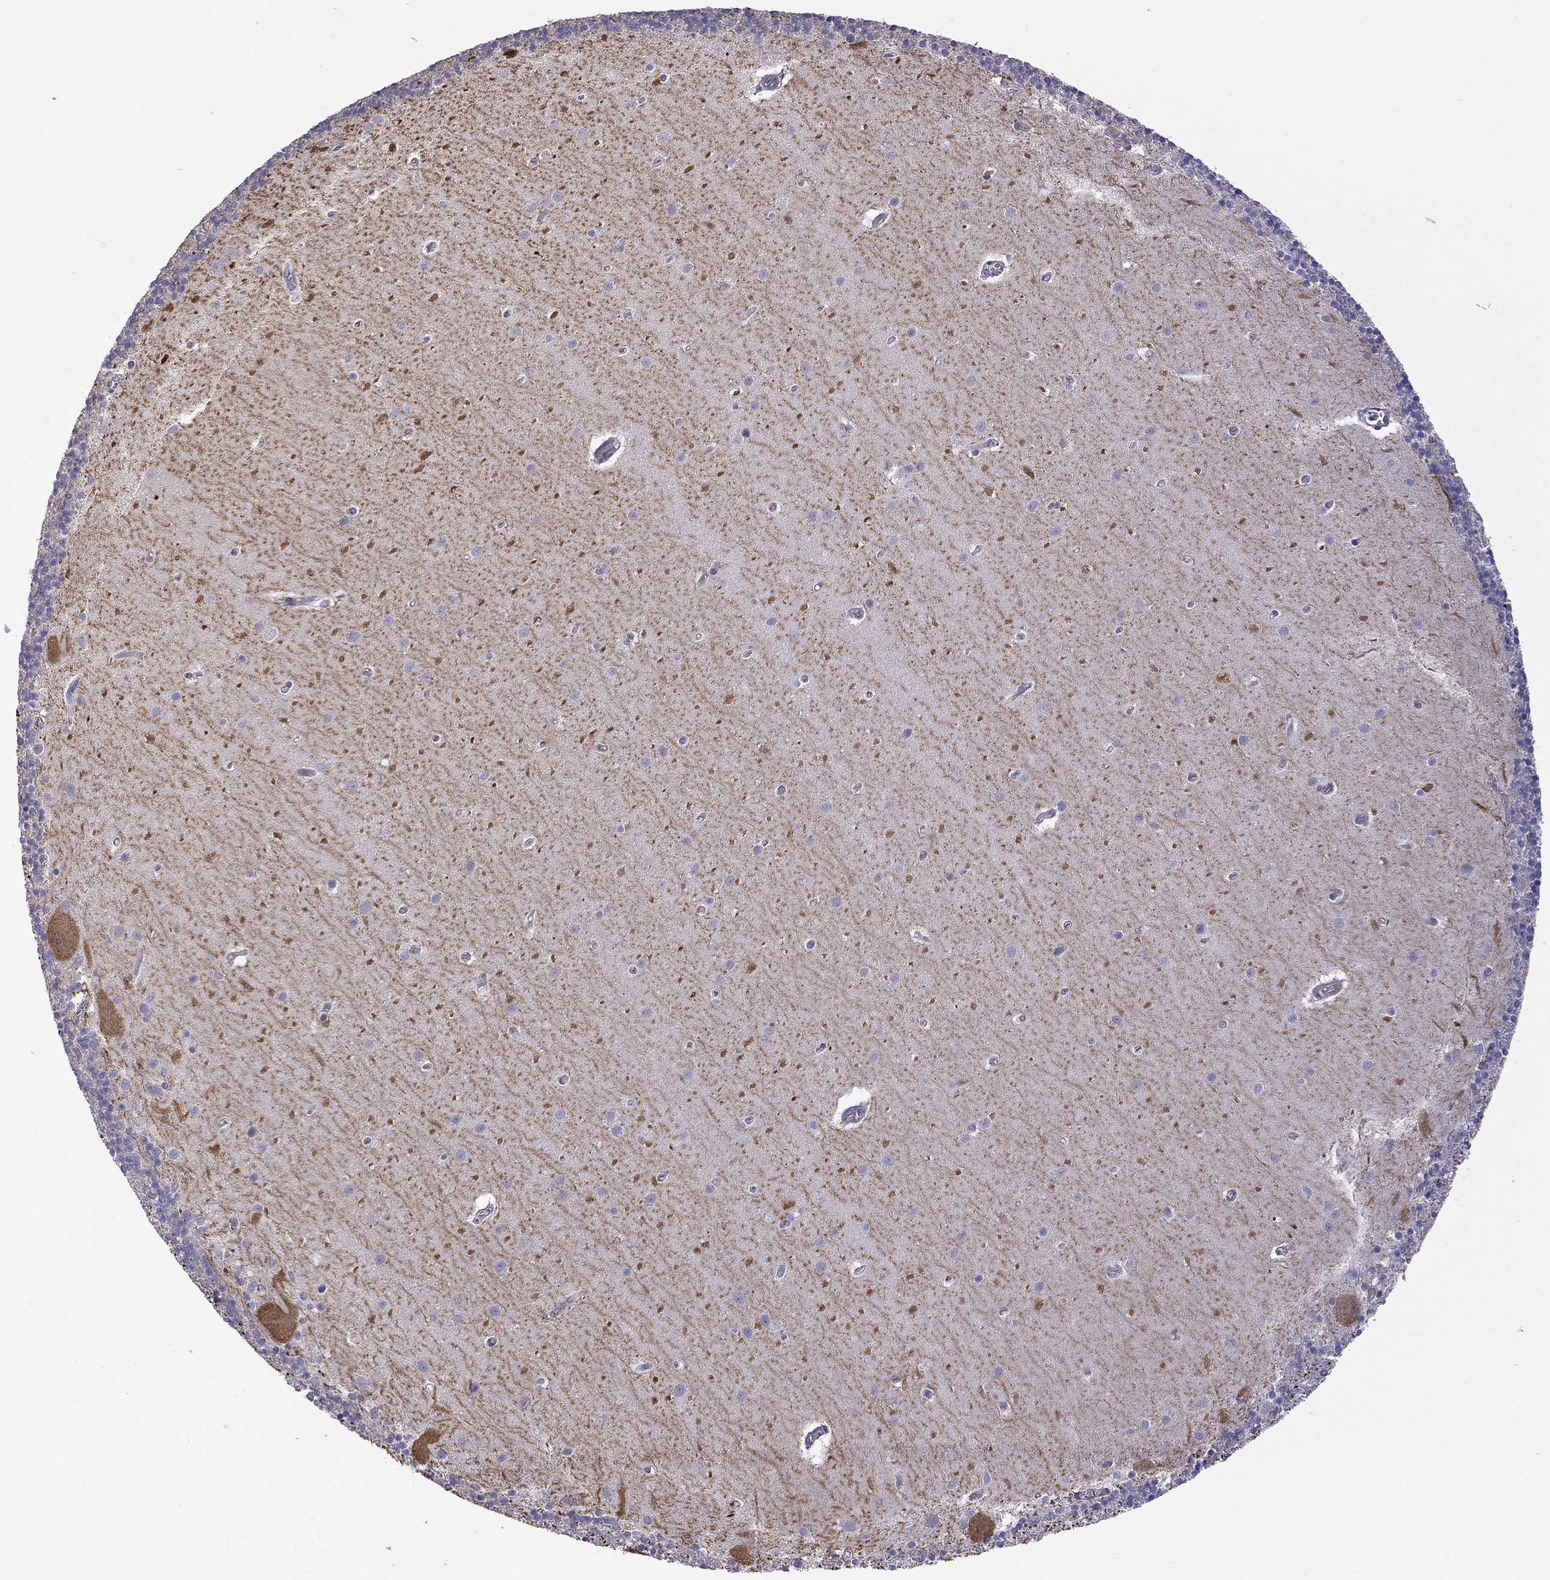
{"staining": {"intensity": "negative", "quantity": "none", "location": "none"}, "tissue": "cerebellum", "cell_type": "Cells in granular layer", "image_type": "normal", "snomed": [{"axis": "morphology", "description": "Normal tissue, NOS"}, {"axis": "topography", "description": "Cerebellum"}], "caption": "This is an IHC image of benign human cerebellum. There is no positivity in cells in granular layer.", "gene": "FEZ1", "patient": {"sex": "male", "age": 70}}